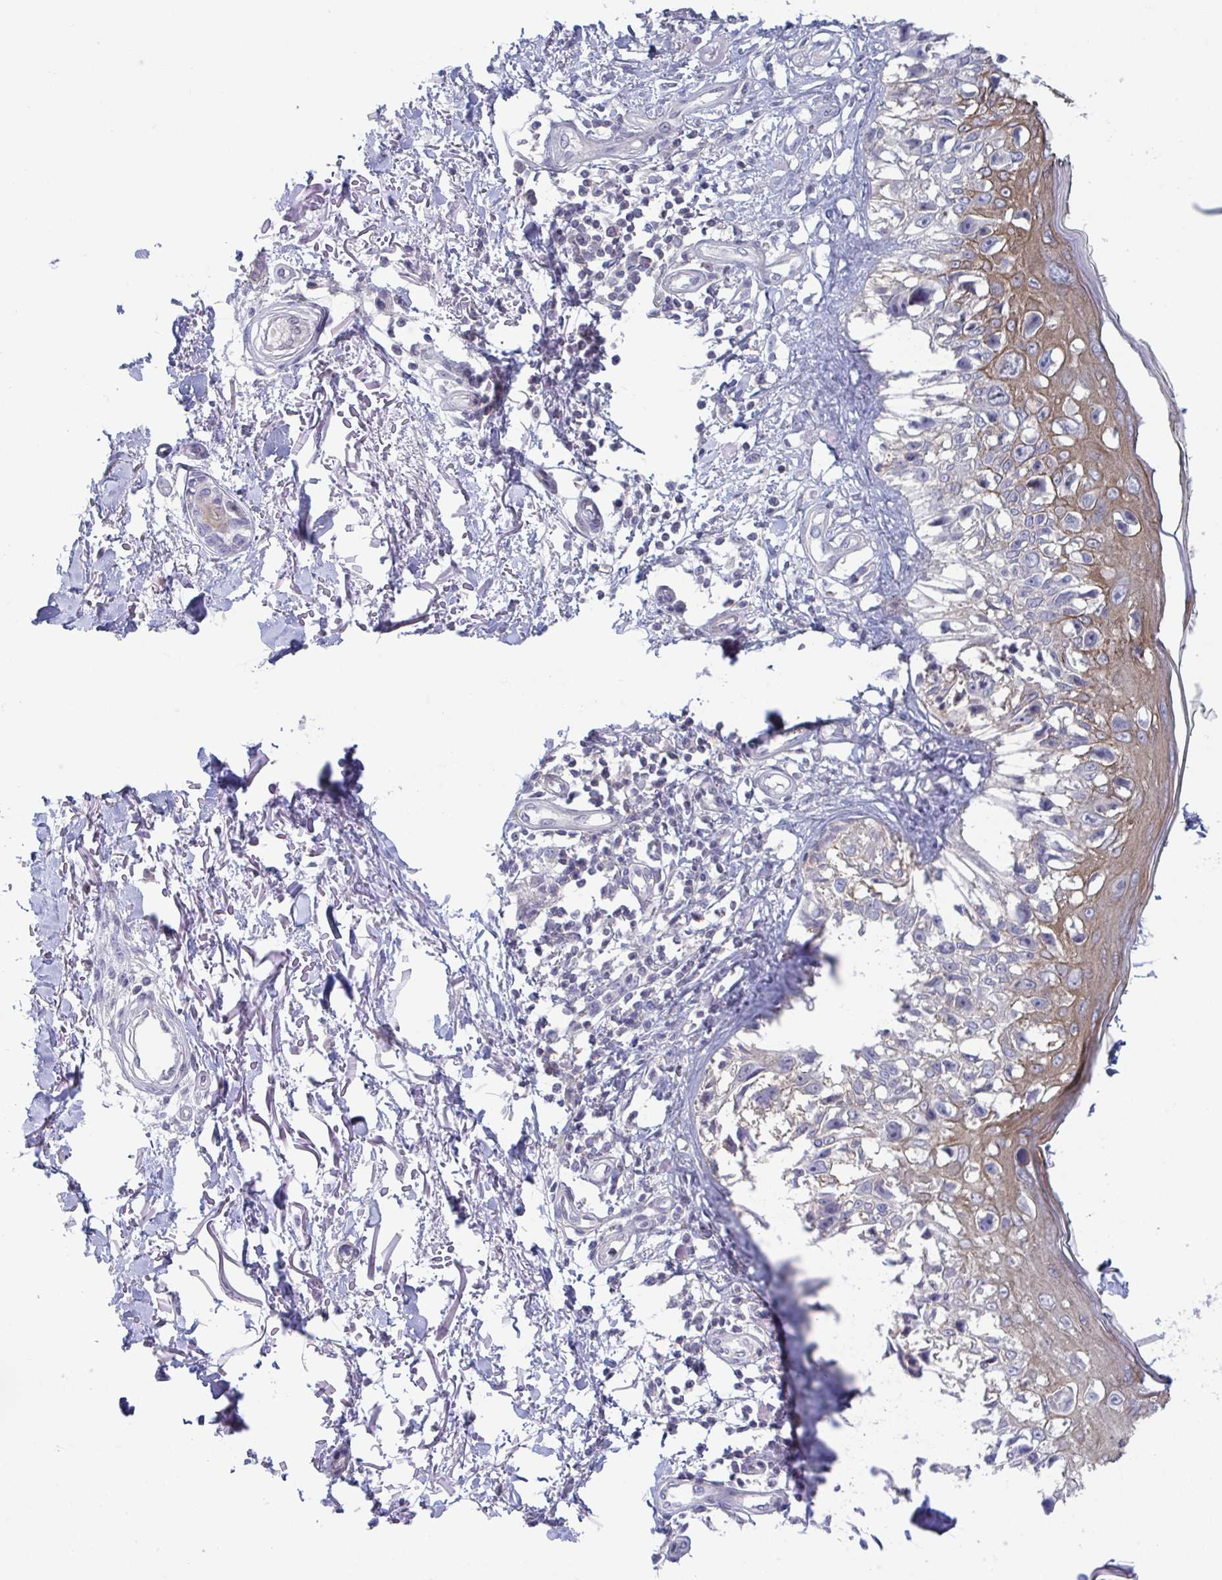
{"staining": {"intensity": "negative", "quantity": "none", "location": "none"}, "tissue": "melanoma", "cell_type": "Tumor cells", "image_type": "cancer", "snomed": [{"axis": "morphology", "description": "Malignant melanoma, NOS"}, {"axis": "topography", "description": "Skin"}], "caption": "The immunohistochemistry histopathology image has no significant expression in tumor cells of melanoma tissue.", "gene": "STK26", "patient": {"sex": "male", "age": 73}}